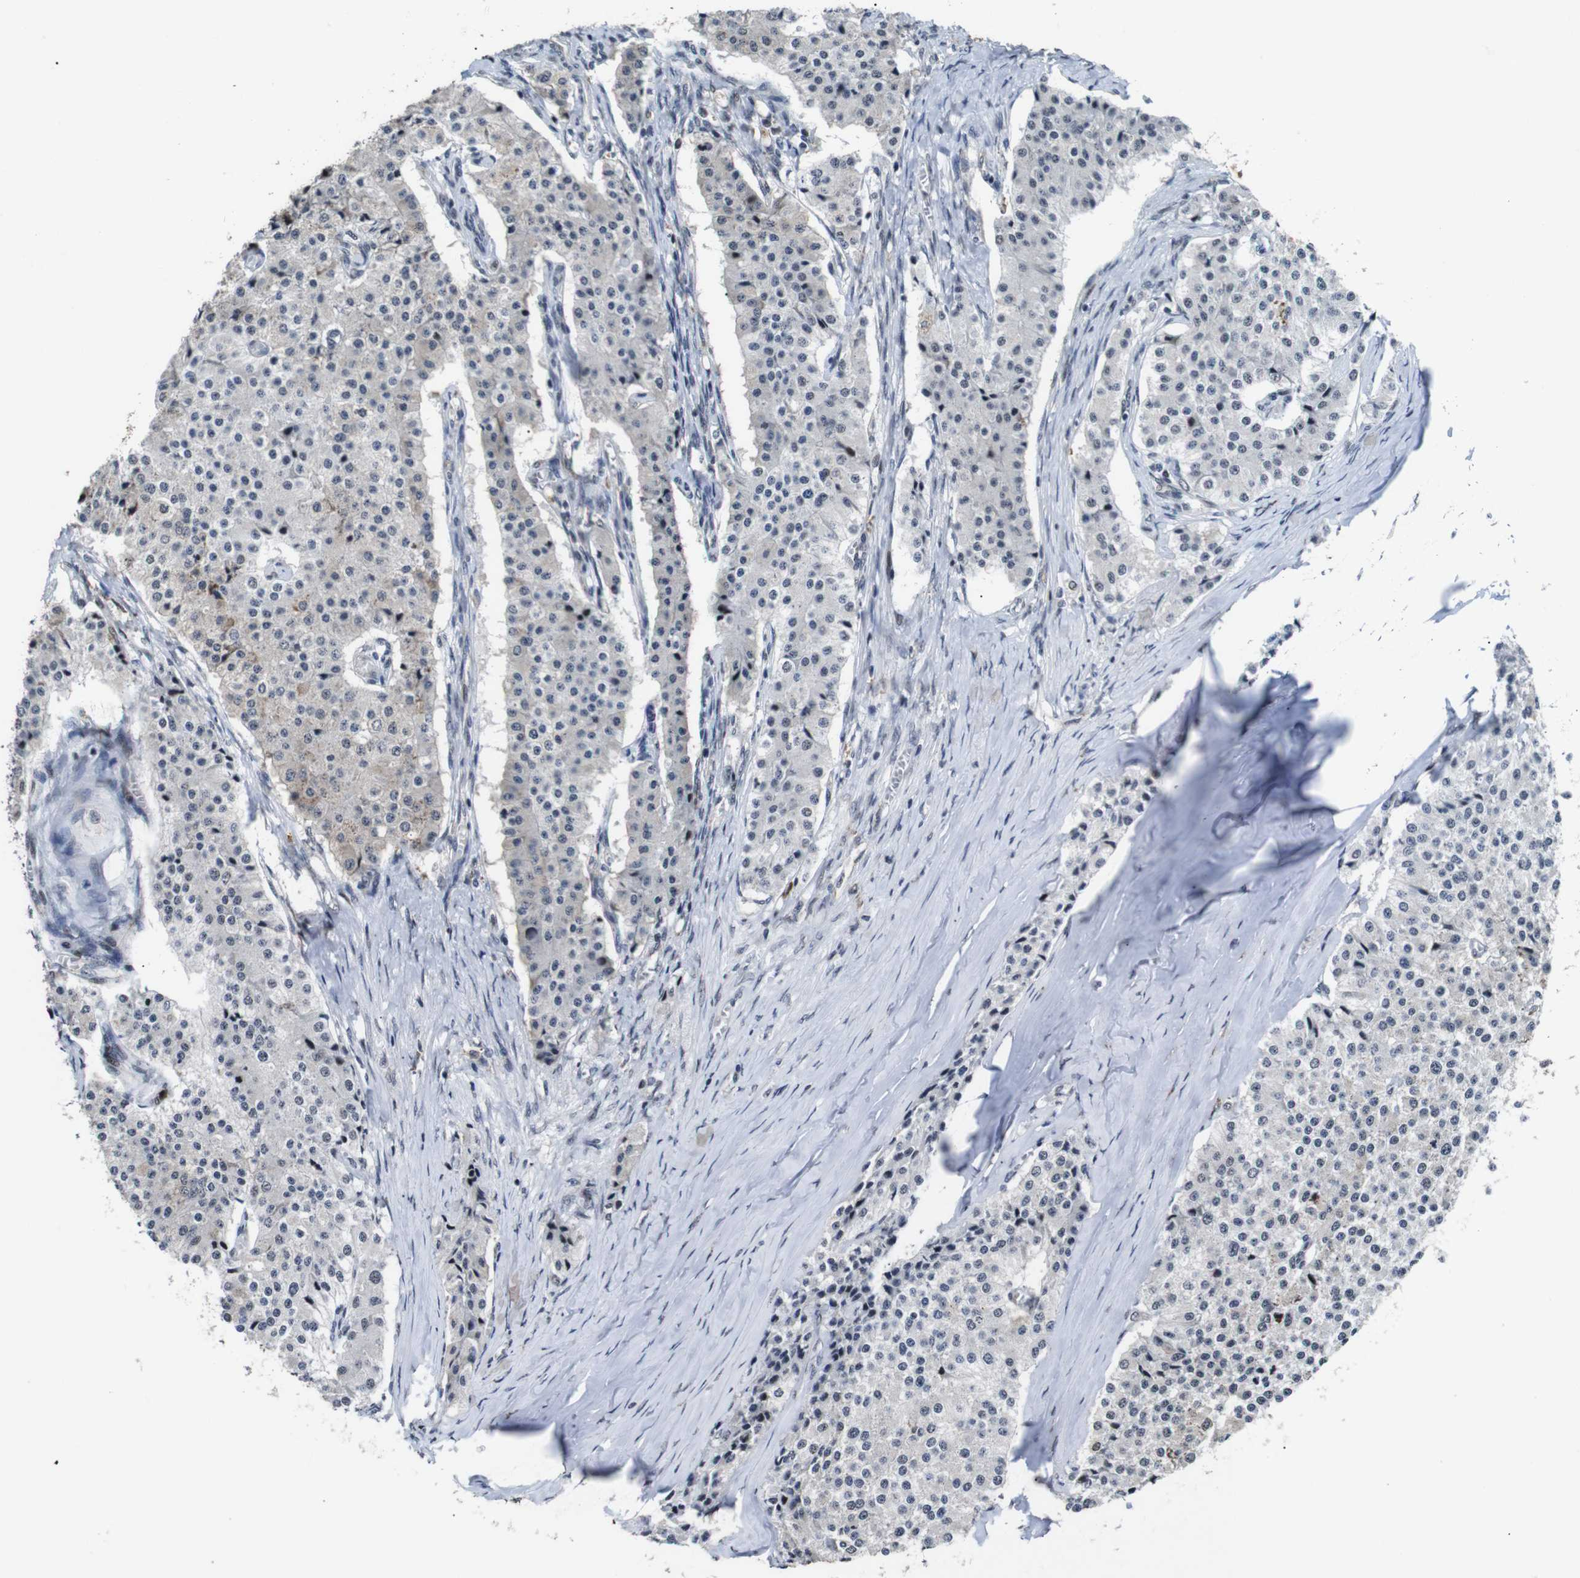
{"staining": {"intensity": "weak", "quantity": "<25%", "location": "cytoplasmic/membranous"}, "tissue": "carcinoid", "cell_type": "Tumor cells", "image_type": "cancer", "snomed": [{"axis": "morphology", "description": "Carcinoid, malignant, NOS"}, {"axis": "topography", "description": "Colon"}], "caption": "Protein analysis of malignant carcinoid exhibits no significant staining in tumor cells.", "gene": "EIF4G1", "patient": {"sex": "female", "age": 52}}